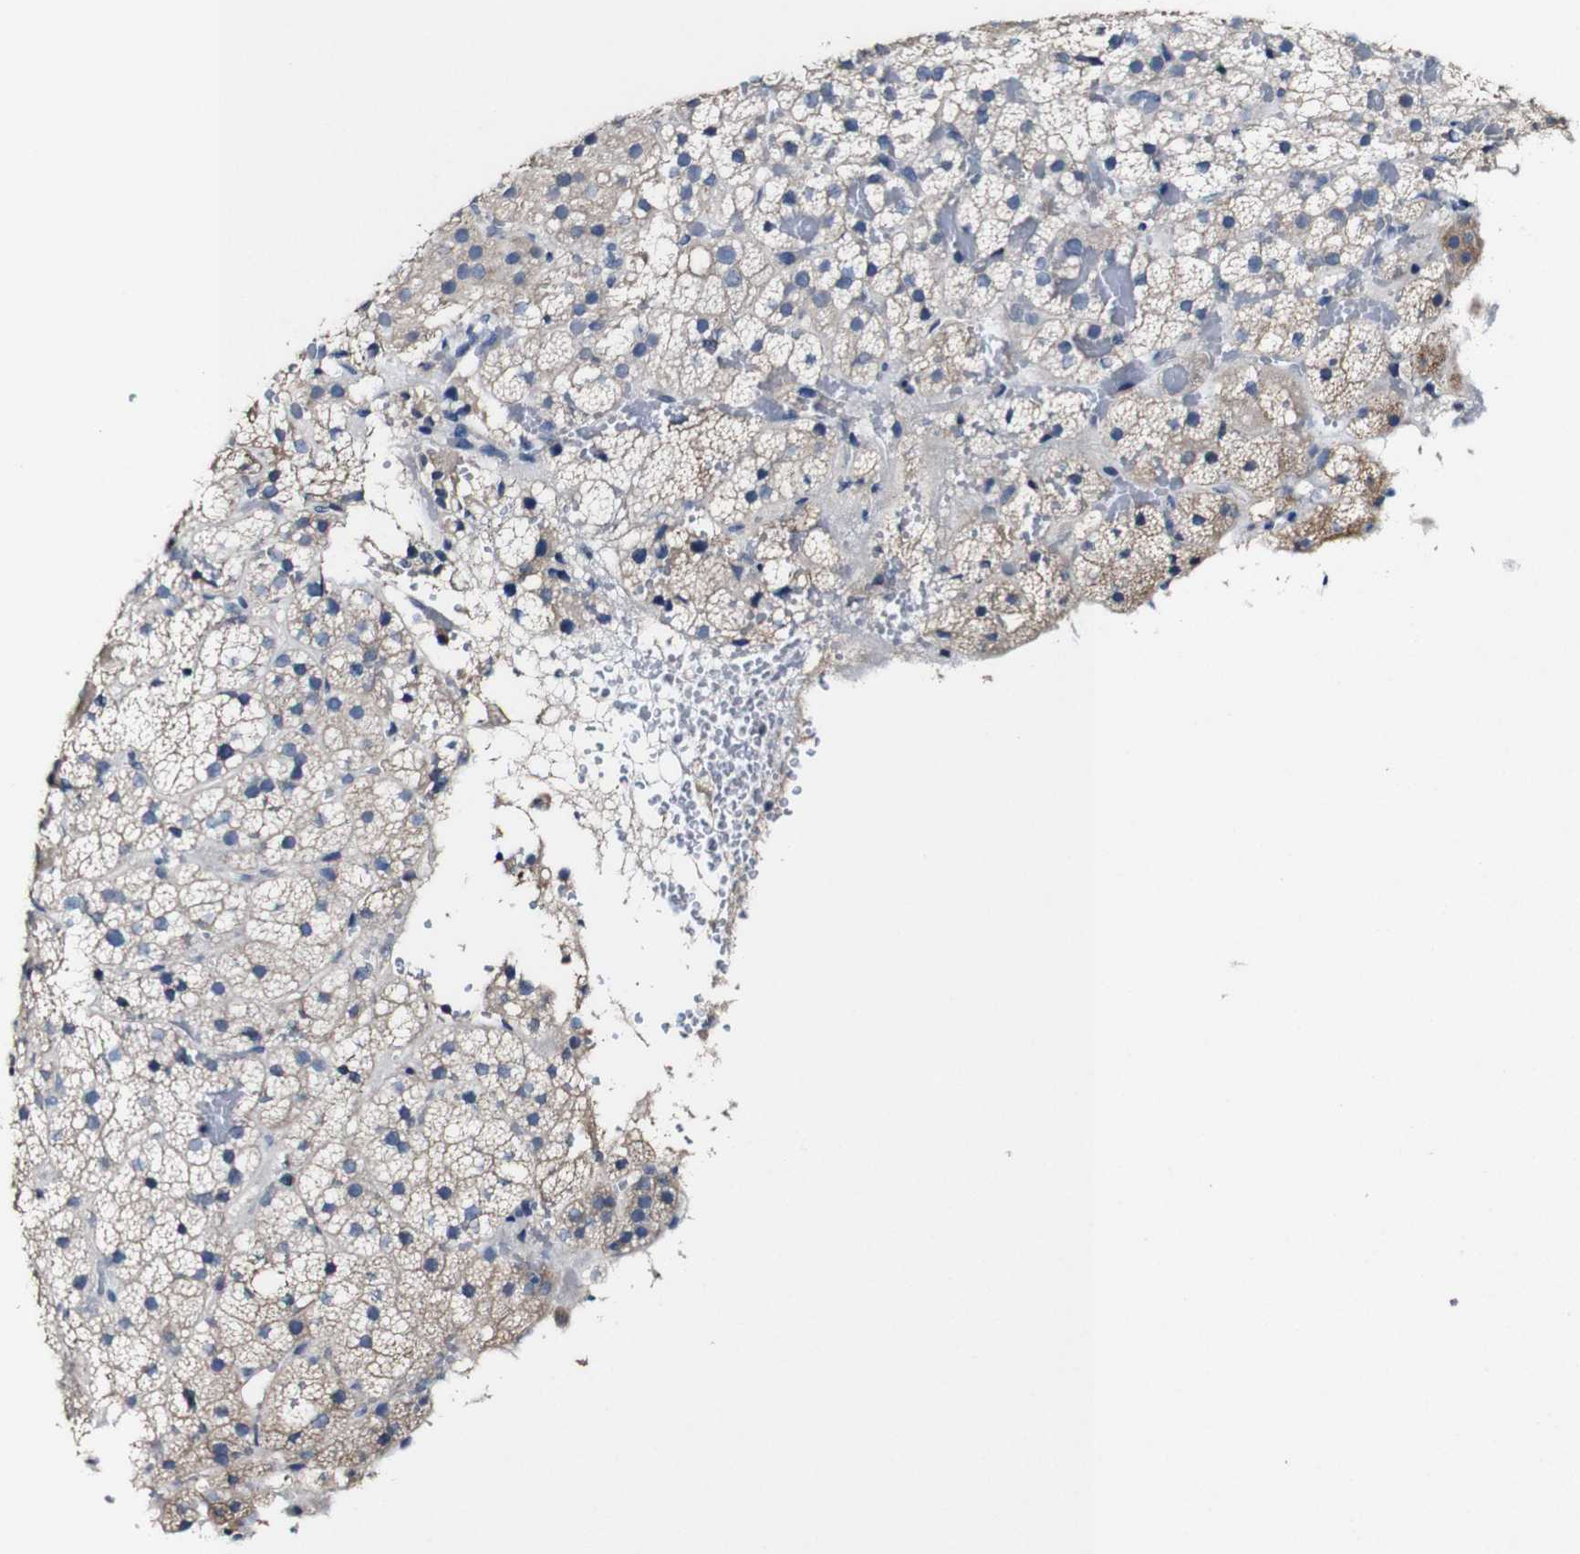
{"staining": {"intensity": "weak", "quantity": "<25%", "location": "cytoplasmic/membranous"}, "tissue": "adrenal gland", "cell_type": "Glandular cells", "image_type": "normal", "snomed": [{"axis": "morphology", "description": "Normal tissue, NOS"}, {"axis": "topography", "description": "Adrenal gland"}], "caption": "Glandular cells show no significant staining in benign adrenal gland.", "gene": "GRAMD1A", "patient": {"sex": "female", "age": 59}}